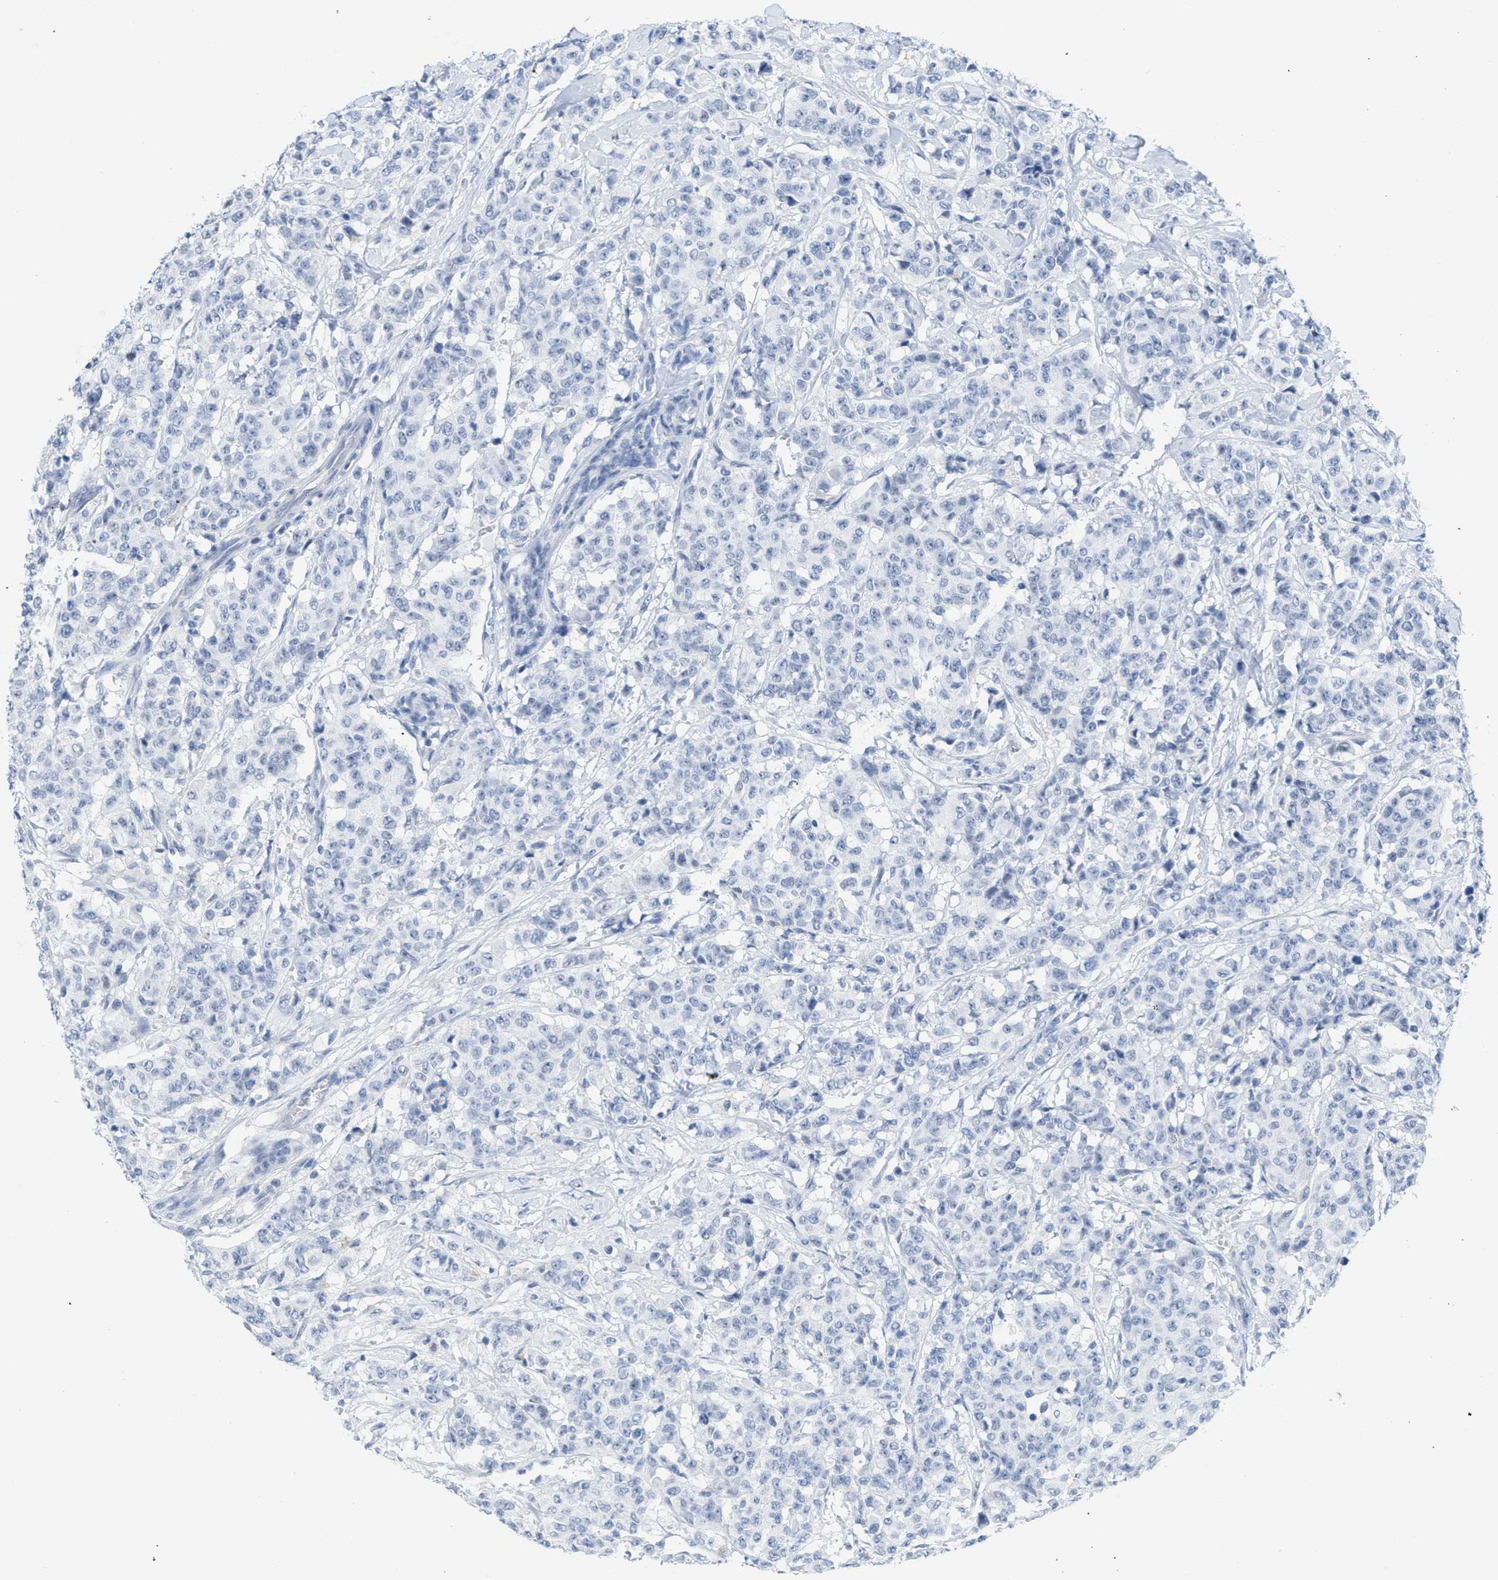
{"staining": {"intensity": "negative", "quantity": "none", "location": "none"}, "tissue": "breast cancer", "cell_type": "Tumor cells", "image_type": "cancer", "snomed": [{"axis": "morphology", "description": "Normal tissue, NOS"}, {"axis": "morphology", "description": "Duct carcinoma"}, {"axis": "topography", "description": "Breast"}], "caption": "Tumor cells are negative for protein expression in human intraductal carcinoma (breast).", "gene": "WDR4", "patient": {"sex": "female", "age": 40}}